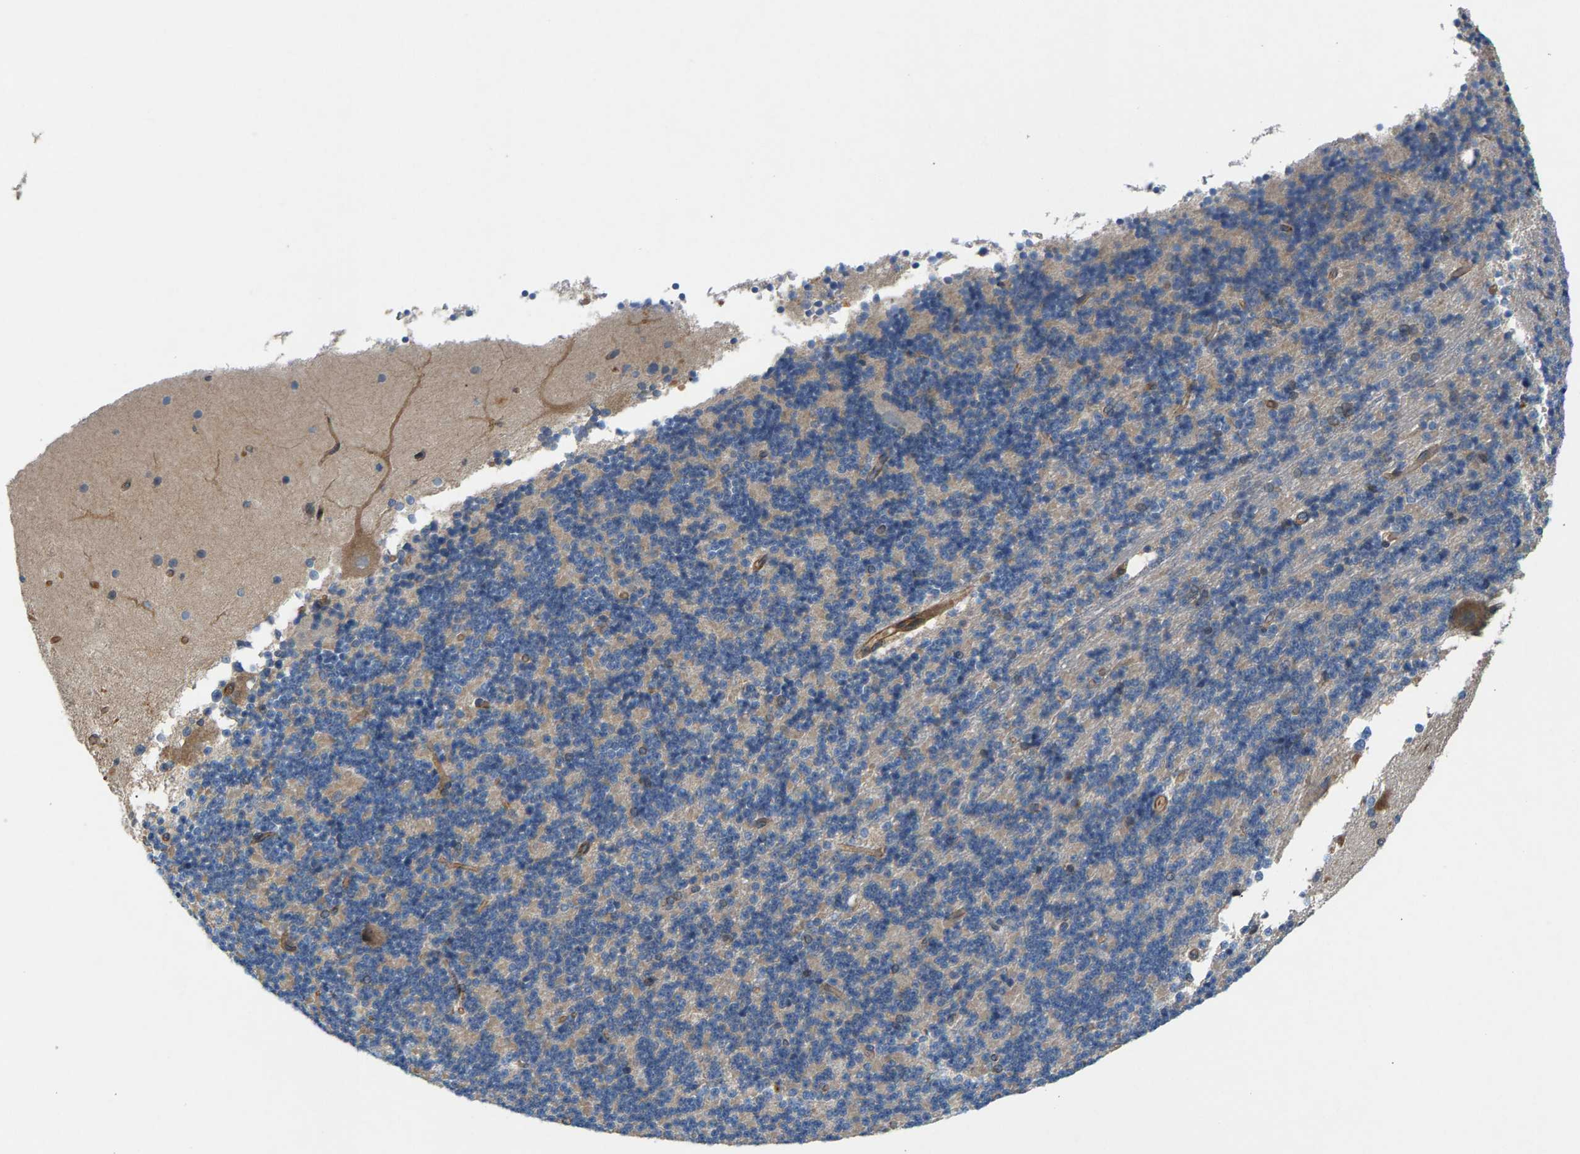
{"staining": {"intensity": "negative", "quantity": "none", "location": "none"}, "tissue": "cerebellum", "cell_type": "Cells in granular layer", "image_type": "normal", "snomed": [{"axis": "morphology", "description": "Normal tissue, NOS"}, {"axis": "topography", "description": "Cerebellum"}], "caption": "Cells in granular layer show no significant positivity in benign cerebellum. (DAB (3,3'-diaminobenzidine) IHC visualized using brightfield microscopy, high magnification).", "gene": "PDCL", "patient": {"sex": "female", "age": 19}}